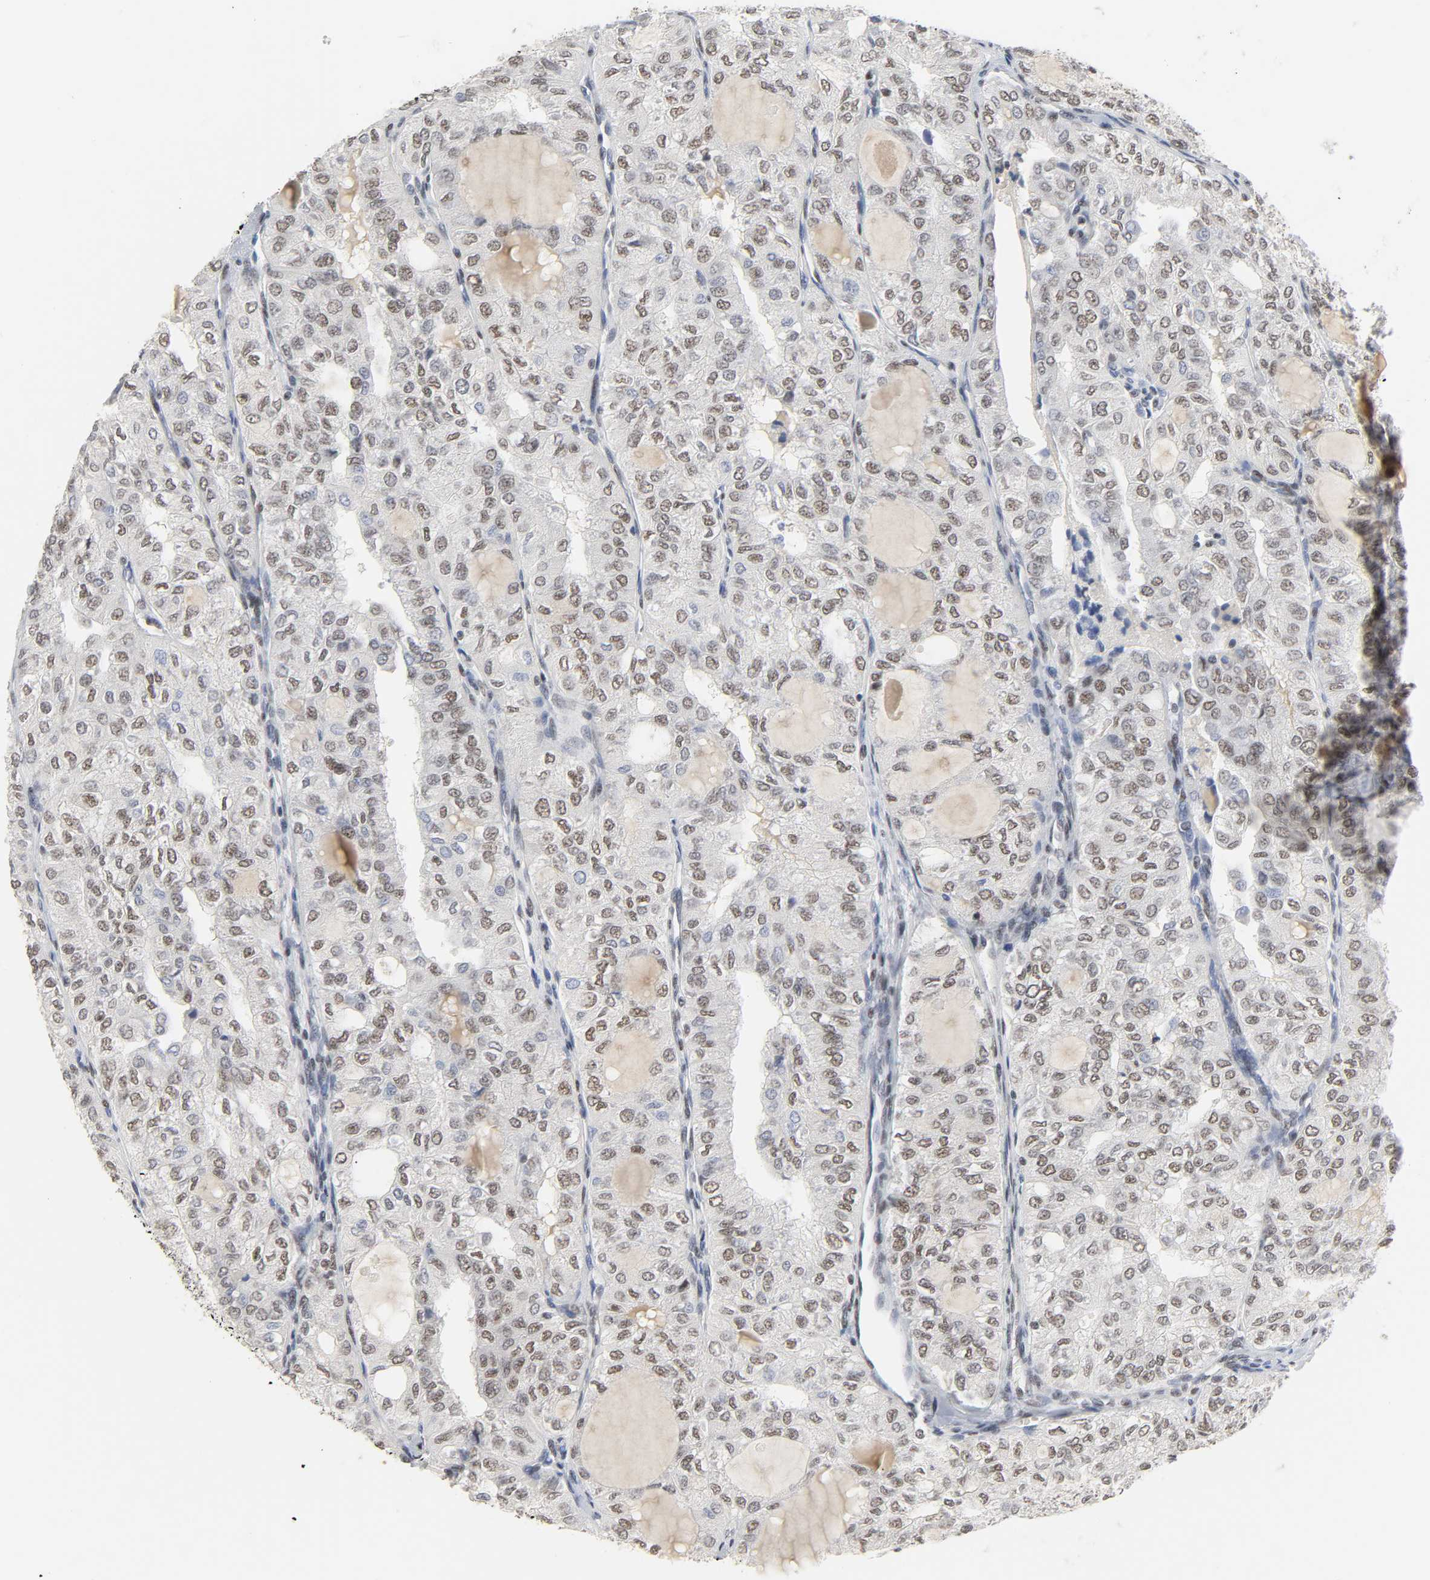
{"staining": {"intensity": "moderate", "quantity": ">75%", "location": "nuclear"}, "tissue": "thyroid cancer", "cell_type": "Tumor cells", "image_type": "cancer", "snomed": [{"axis": "morphology", "description": "Follicular adenoma carcinoma, NOS"}, {"axis": "topography", "description": "Thyroid gland"}], "caption": "An image of human follicular adenoma carcinoma (thyroid) stained for a protein shows moderate nuclear brown staining in tumor cells.", "gene": "NCOA6", "patient": {"sex": "male", "age": 75}}